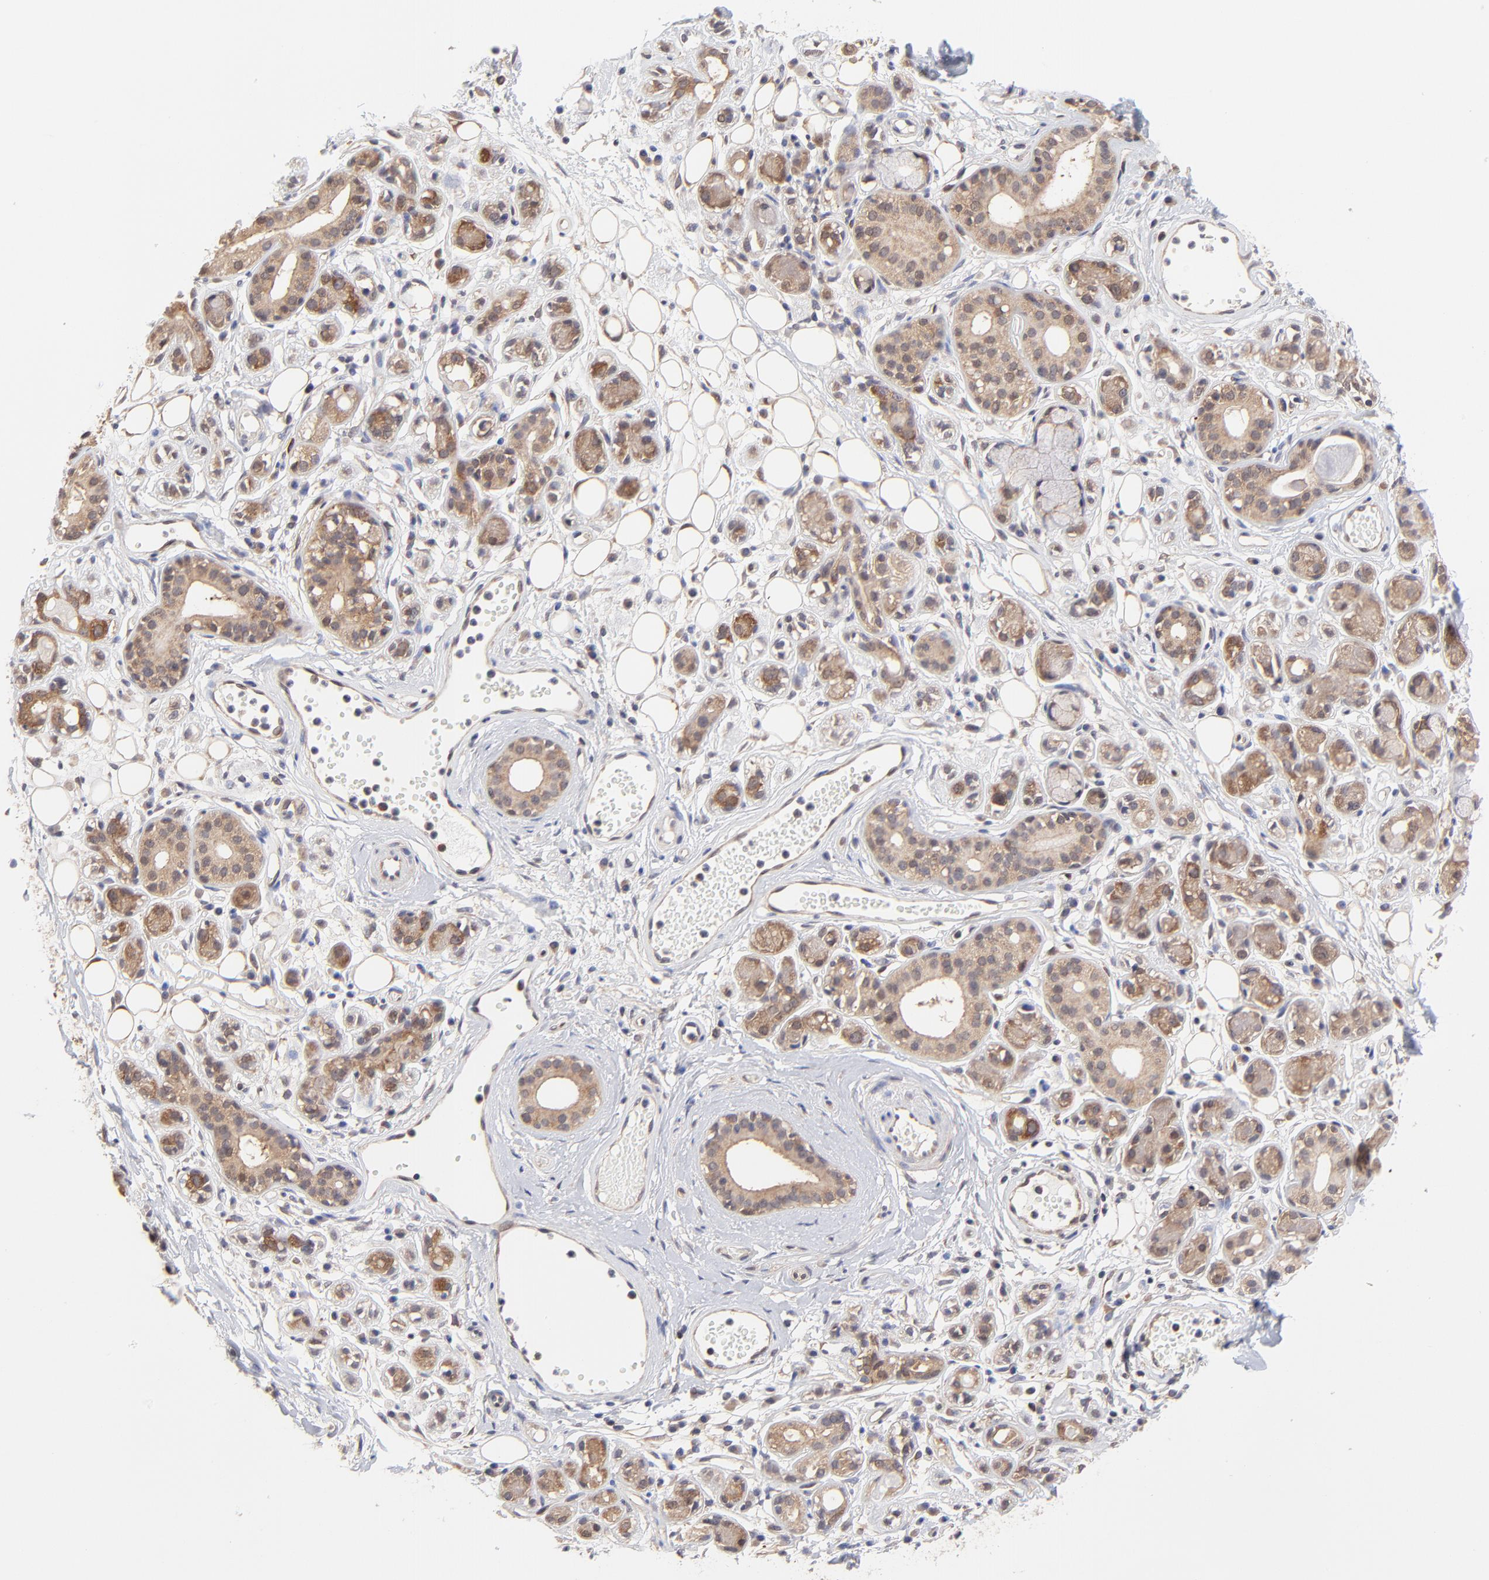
{"staining": {"intensity": "moderate", "quantity": ">75%", "location": "cytoplasmic/membranous"}, "tissue": "salivary gland", "cell_type": "Glandular cells", "image_type": "normal", "snomed": [{"axis": "morphology", "description": "Normal tissue, NOS"}, {"axis": "topography", "description": "Salivary gland"}], "caption": "Approximately >75% of glandular cells in benign salivary gland demonstrate moderate cytoplasmic/membranous protein positivity as visualized by brown immunohistochemical staining.", "gene": "GART", "patient": {"sex": "male", "age": 54}}